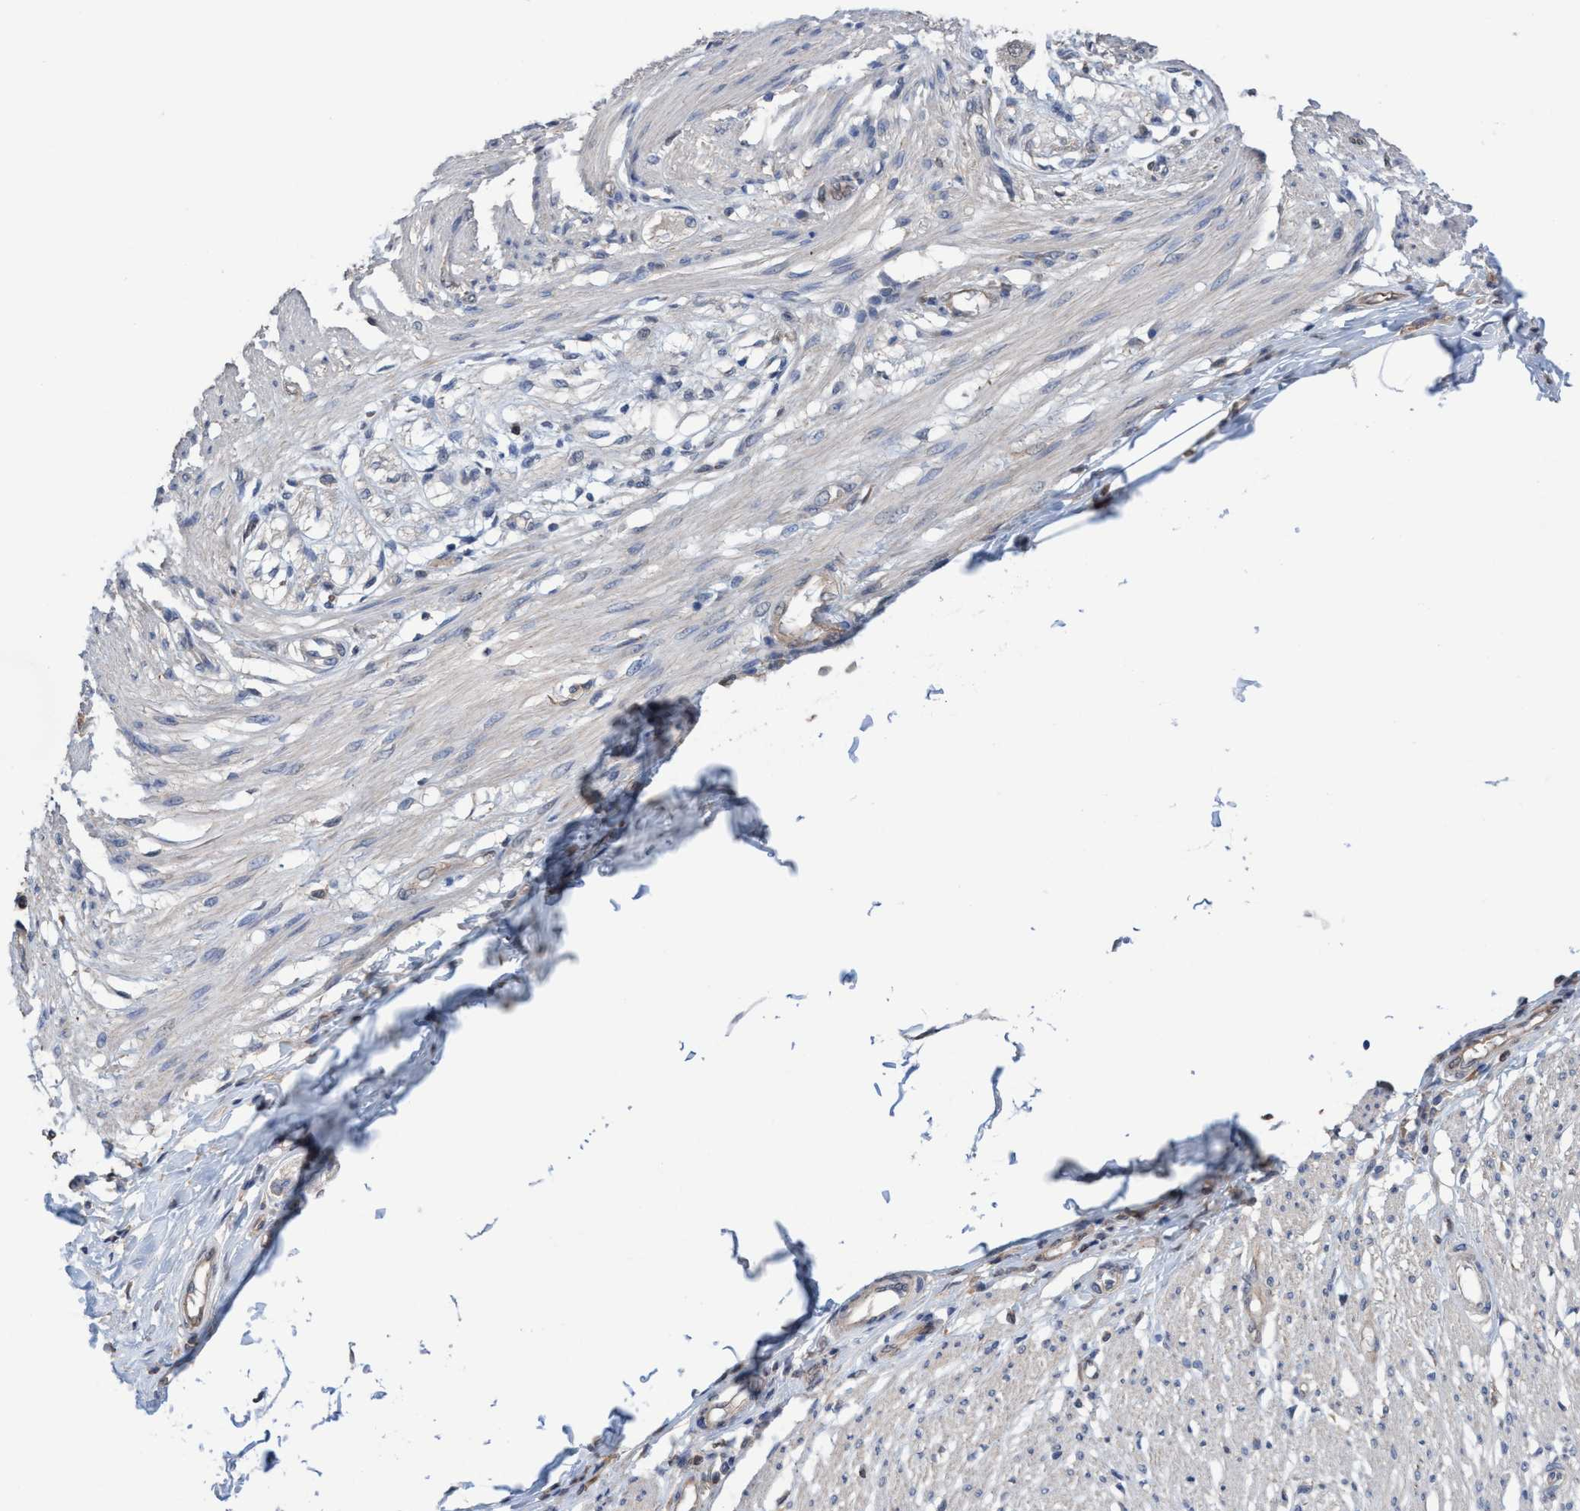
{"staining": {"intensity": "negative", "quantity": "none", "location": "none"}, "tissue": "smooth muscle", "cell_type": "Smooth muscle cells", "image_type": "normal", "snomed": [{"axis": "morphology", "description": "Normal tissue, NOS"}, {"axis": "morphology", "description": "Adenocarcinoma, NOS"}, {"axis": "topography", "description": "Colon"}, {"axis": "topography", "description": "Peripheral nerve tissue"}], "caption": "The histopathology image demonstrates no staining of smooth muscle cells in benign smooth muscle.", "gene": "GLOD4", "patient": {"sex": "male", "age": 14}}